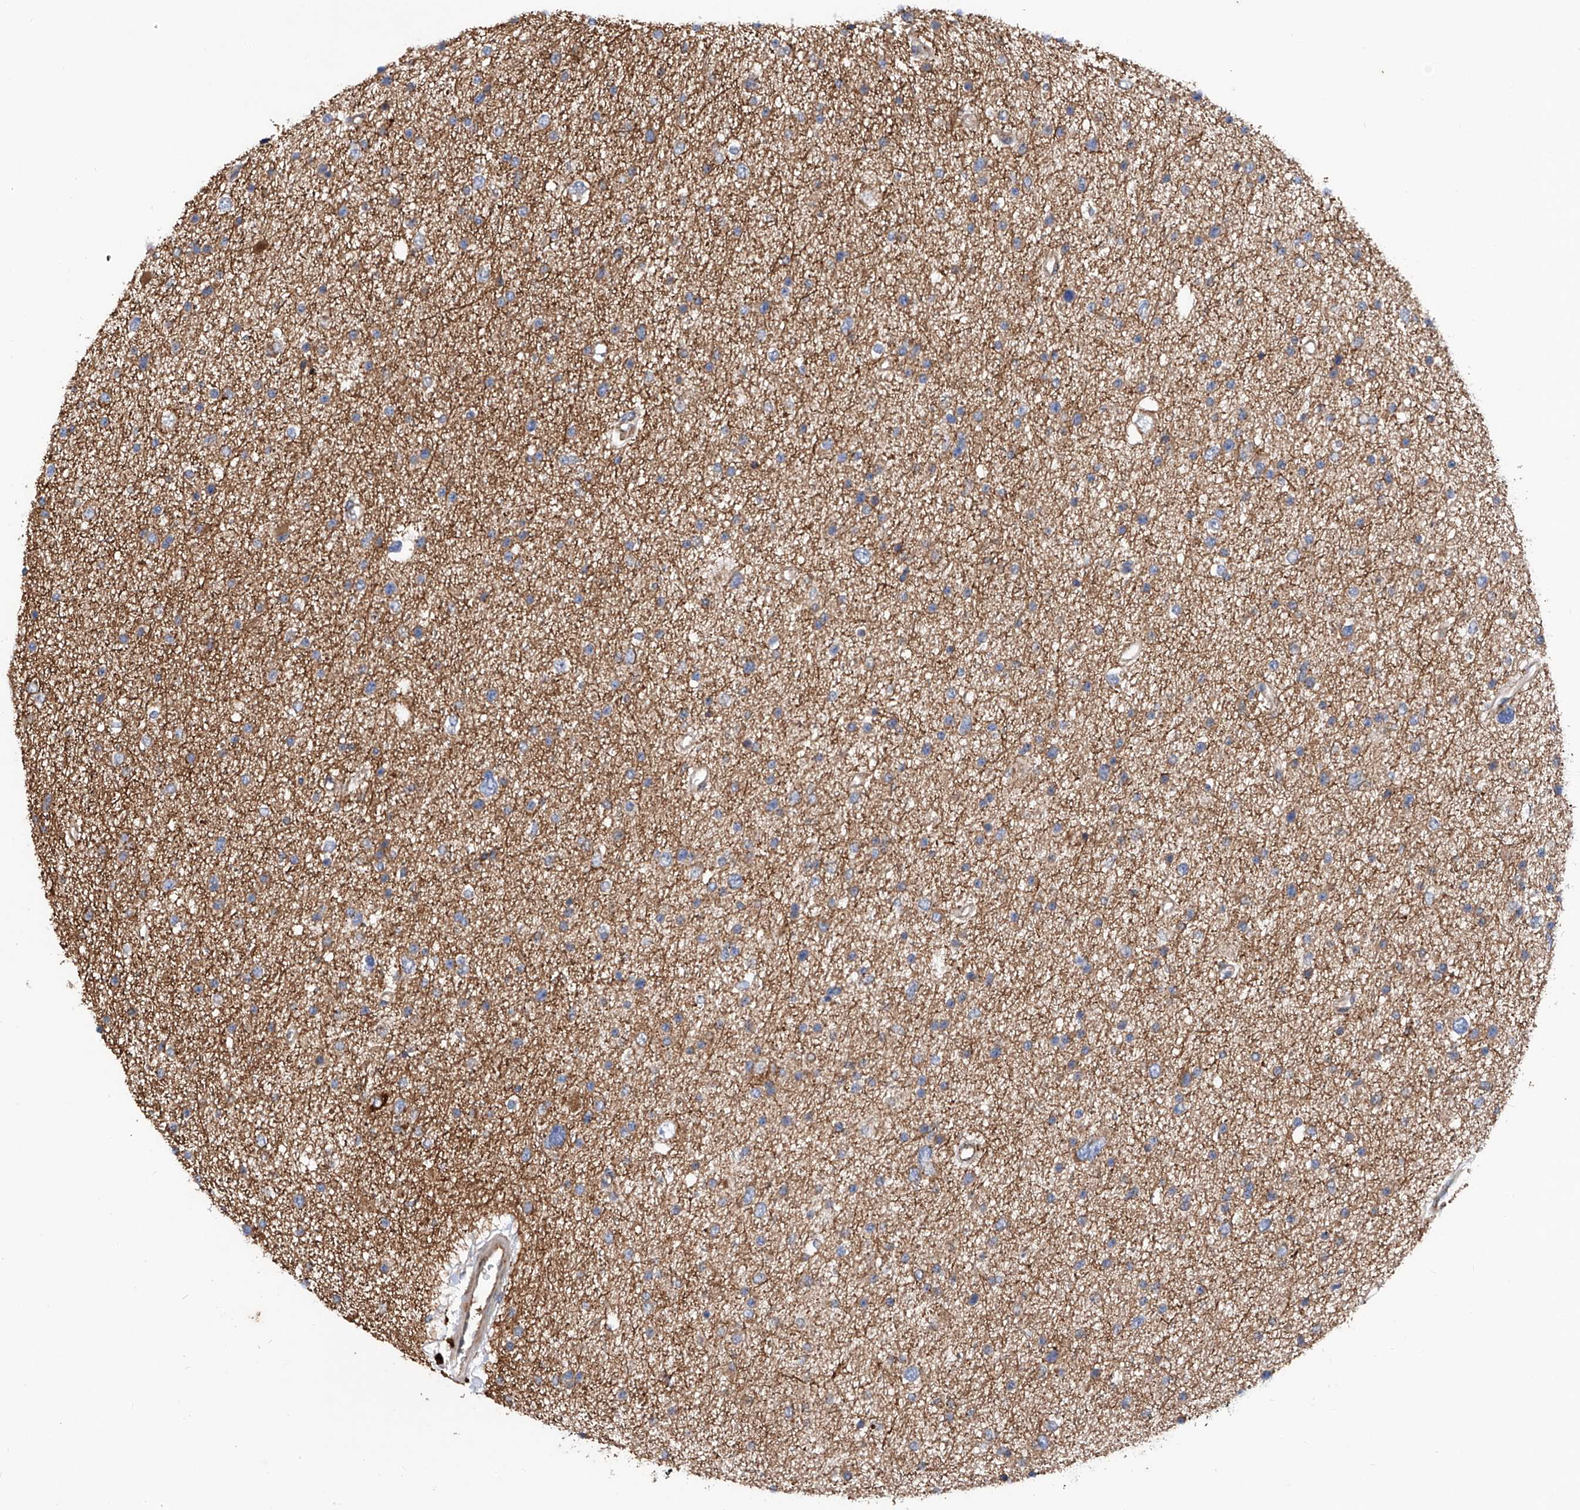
{"staining": {"intensity": "moderate", "quantity": "<25%", "location": "cytoplasmic/membranous"}, "tissue": "glioma", "cell_type": "Tumor cells", "image_type": "cancer", "snomed": [{"axis": "morphology", "description": "Glioma, malignant, Low grade"}, {"axis": "topography", "description": "Brain"}], "caption": "Tumor cells exhibit low levels of moderate cytoplasmic/membranous positivity in approximately <25% of cells in malignant glioma (low-grade). (IHC, brightfield microscopy, high magnification).", "gene": "ASCC3", "patient": {"sex": "female", "age": 37}}